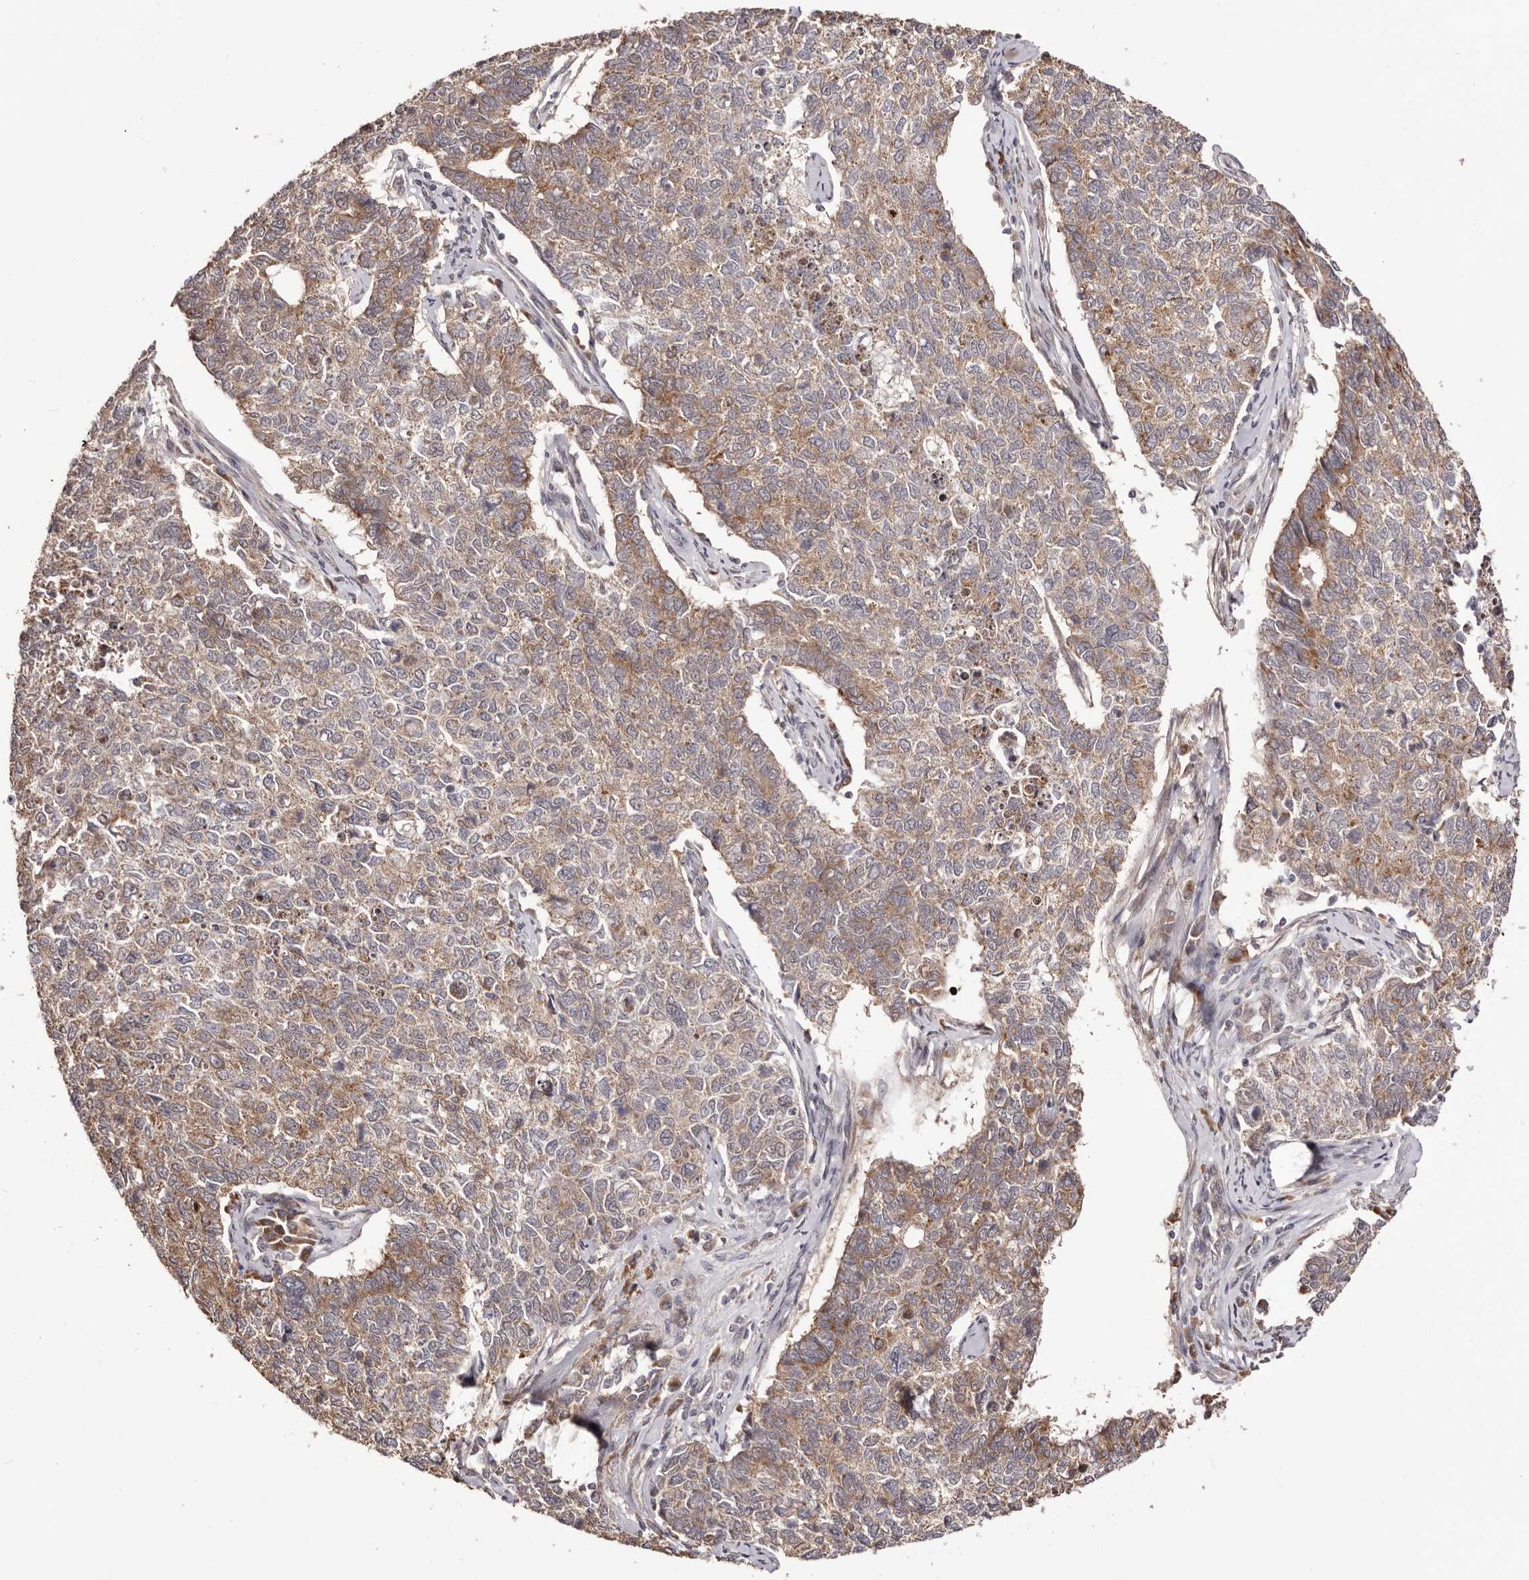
{"staining": {"intensity": "moderate", "quantity": "25%-75%", "location": "cytoplasmic/membranous"}, "tissue": "cervical cancer", "cell_type": "Tumor cells", "image_type": "cancer", "snomed": [{"axis": "morphology", "description": "Squamous cell carcinoma, NOS"}, {"axis": "topography", "description": "Cervix"}], "caption": "IHC (DAB) staining of cervical cancer (squamous cell carcinoma) displays moderate cytoplasmic/membranous protein staining in approximately 25%-75% of tumor cells.", "gene": "EGR3", "patient": {"sex": "female", "age": 63}}